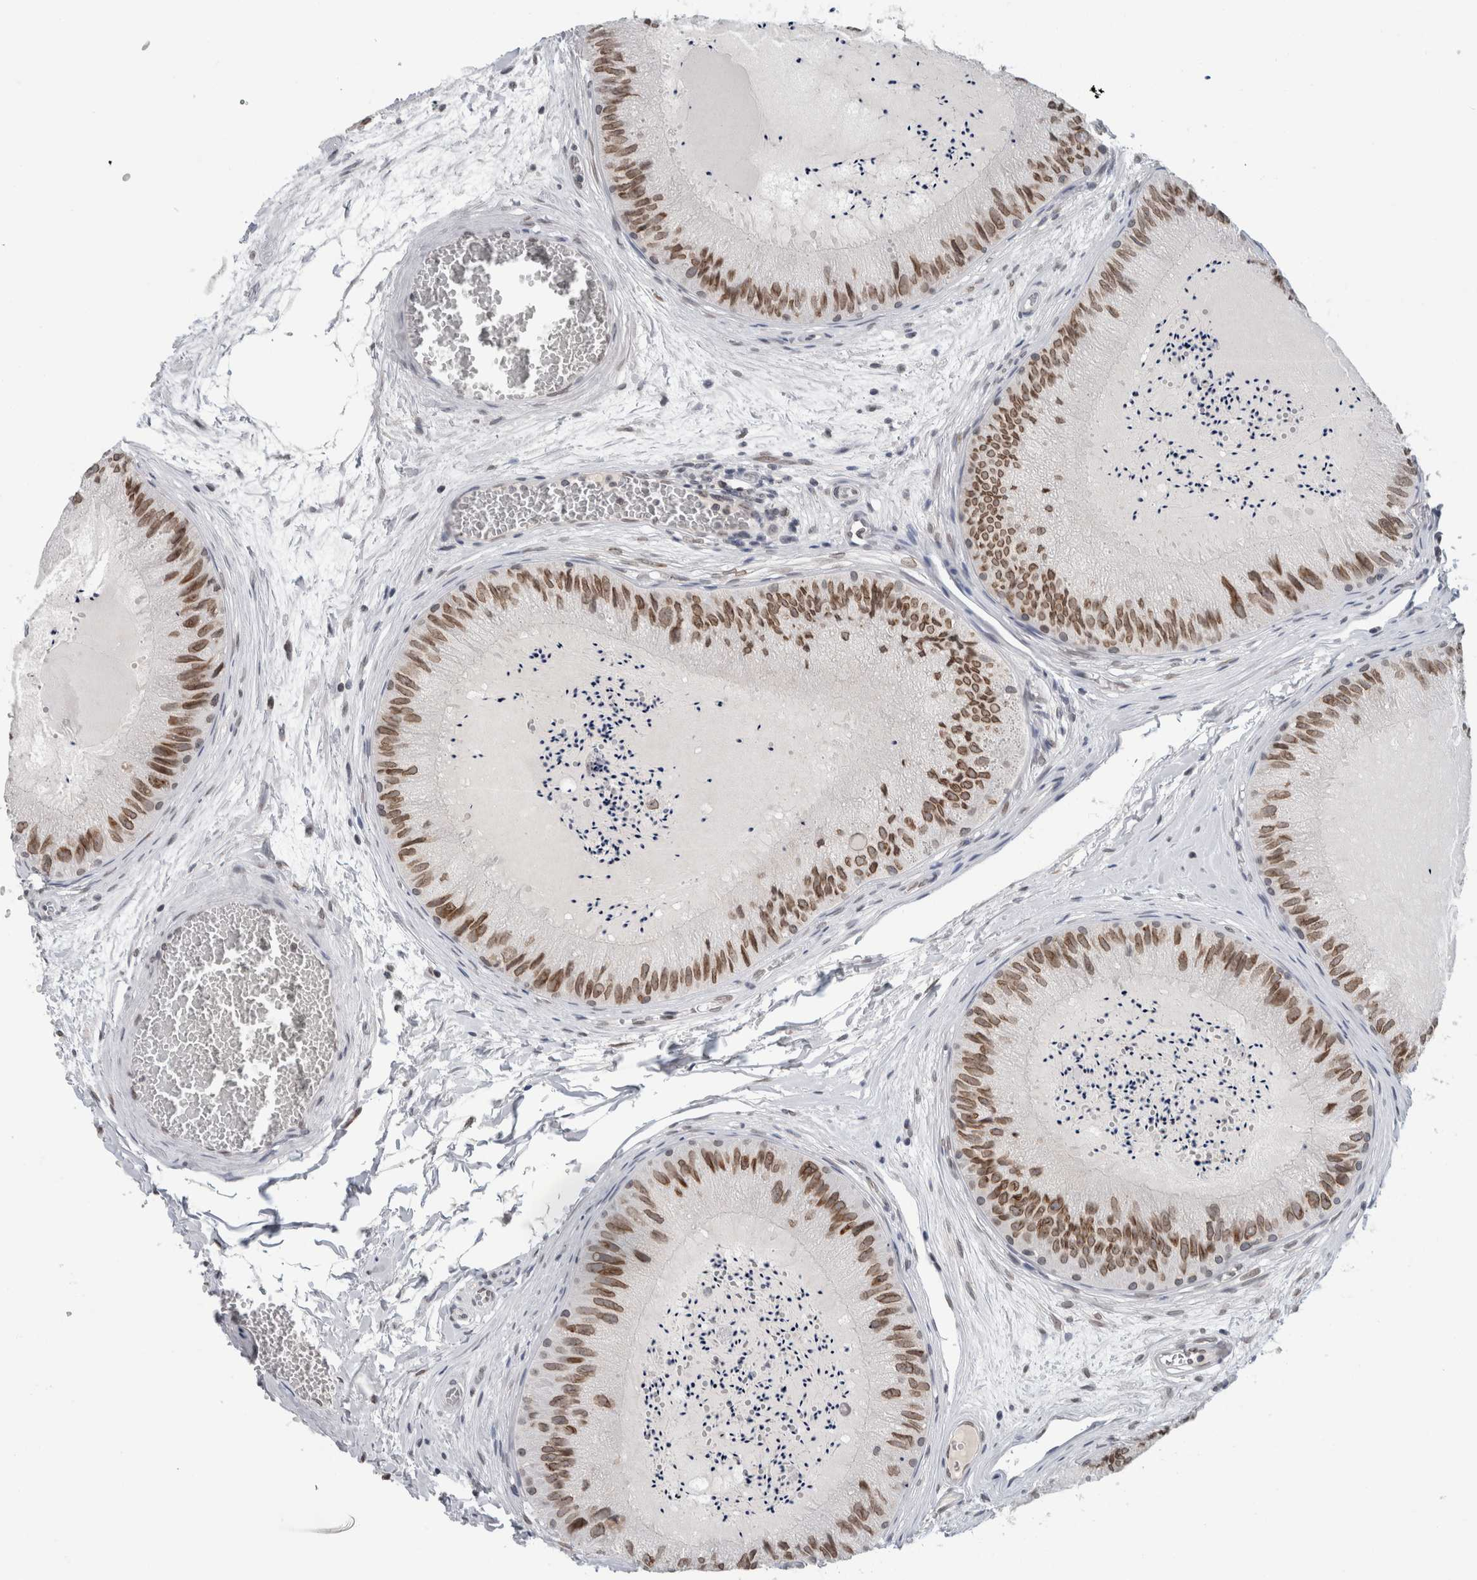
{"staining": {"intensity": "moderate", "quantity": ">75%", "location": "cytoplasmic/membranous,nuclear"}, "tissue": "epididymis", "cell_type": "Glandular cells", "image_type": "normal", "snomed": [{"axis": "morphology", "description": "Normal tissue, NOS"}, {"axis": "topography", "description": "Epididymis"}], "caption": "Immunohistochemical staining of benign human epididymis exhibits moderate cytoplasmic/membranous,nuclear protein staining in approximately >75% of glandular cells. The staining was performed using DAB (3,3'-diaminobenzidine), with brown indicating positive protein expression. Nuclei are stained blue with hematoxylin.", "gene": "ZNF770", "patient": {"sex": "male", "age": 31}}